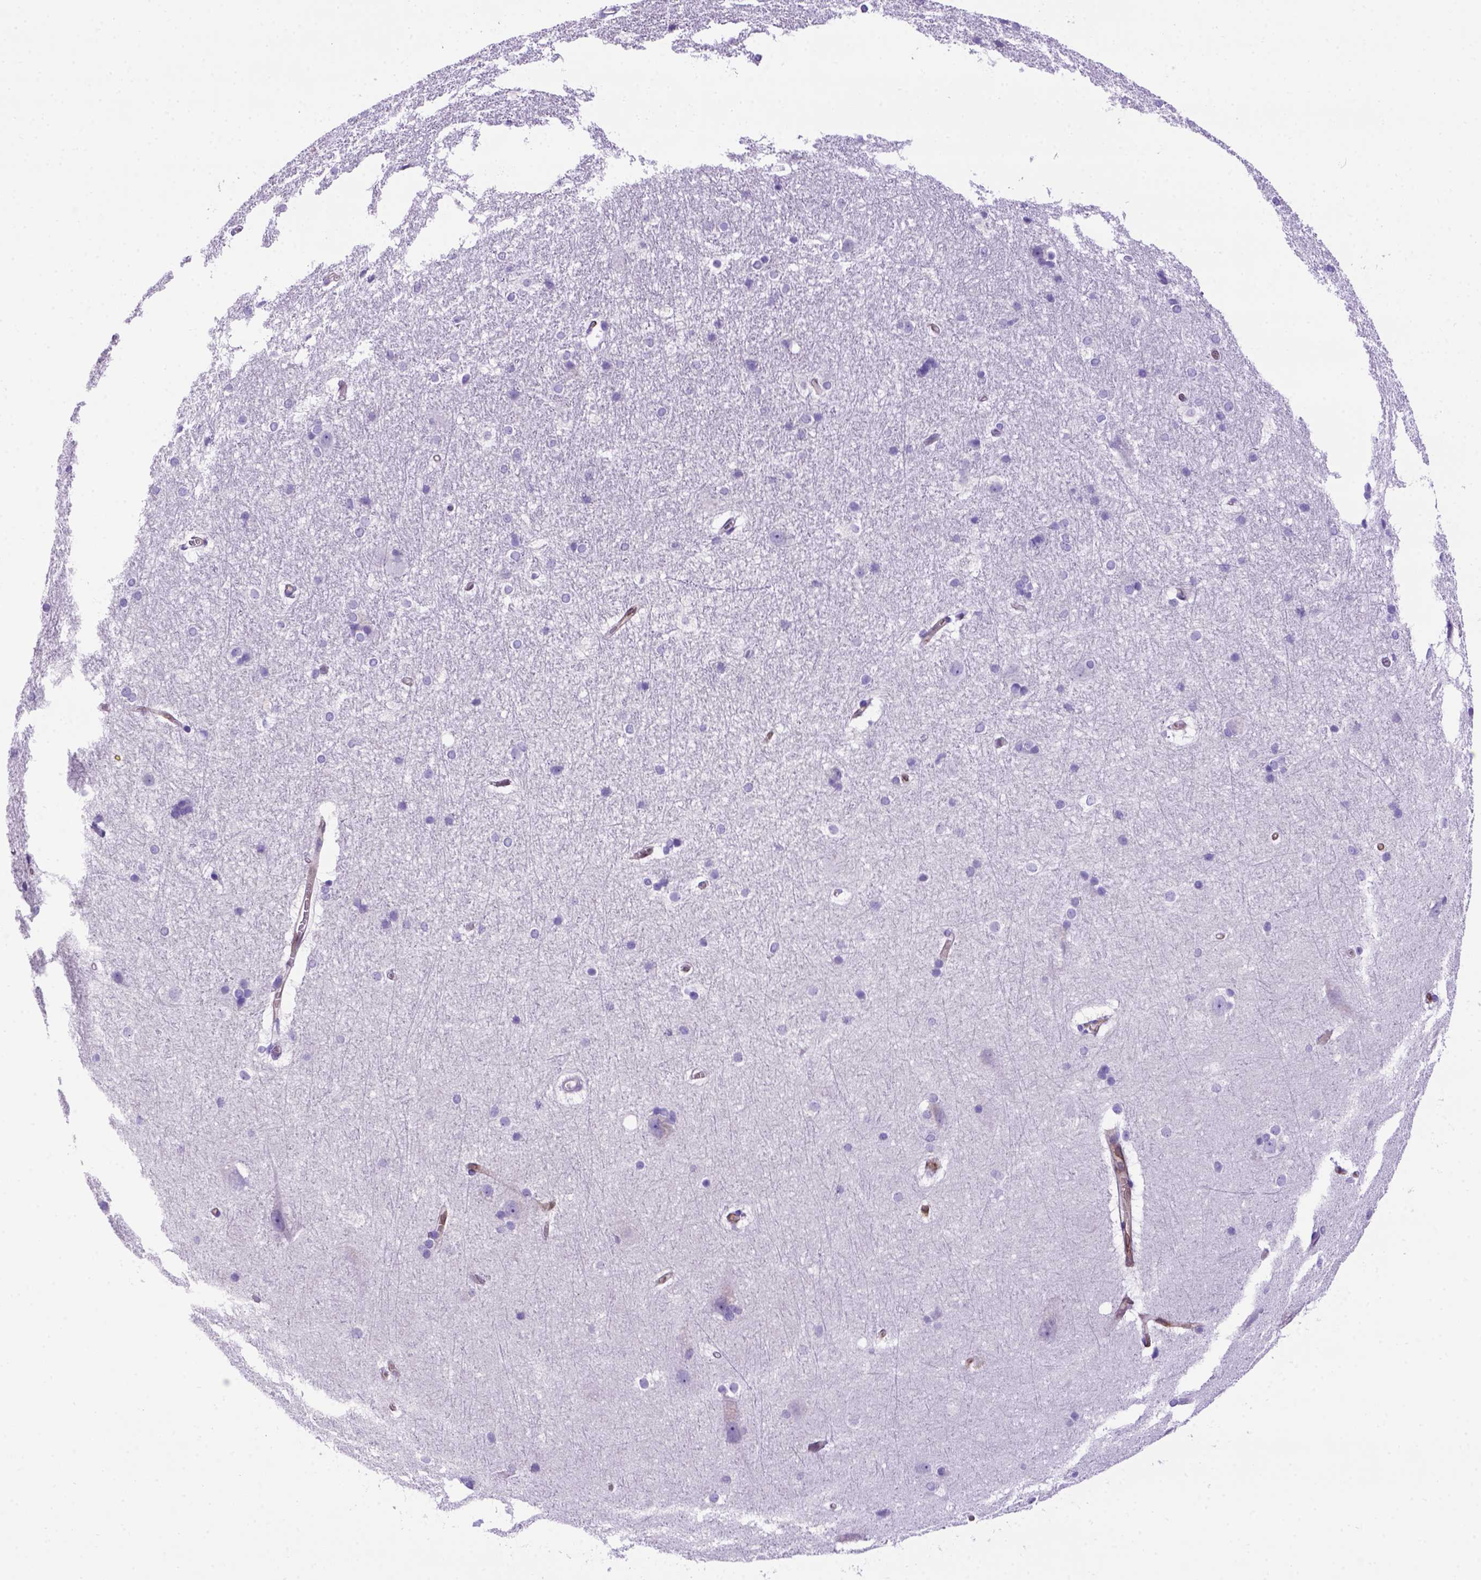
{"staining": {"intensity": "negative", "quantity": "none", "location": "none"}, "tissue": "hippocampus", "cell_type": "Glial cells", "image_type": "normal", "snomed": [{"axis": "morphology", "description": "Normal tissue, NOS"}, {"axis": "topography", "description": "Cerebral cortex"}, {"axis": "topography", "description": "Hippocampus"}], "caption": "High power microscopy histopathology image of an immunohistochemistry (IHC) micrograph of unremarkable hippocampus, revealing no significant positivity in glial cells.", "gene": "PTGES", "patient": {"sex": "female", "age": 19}}